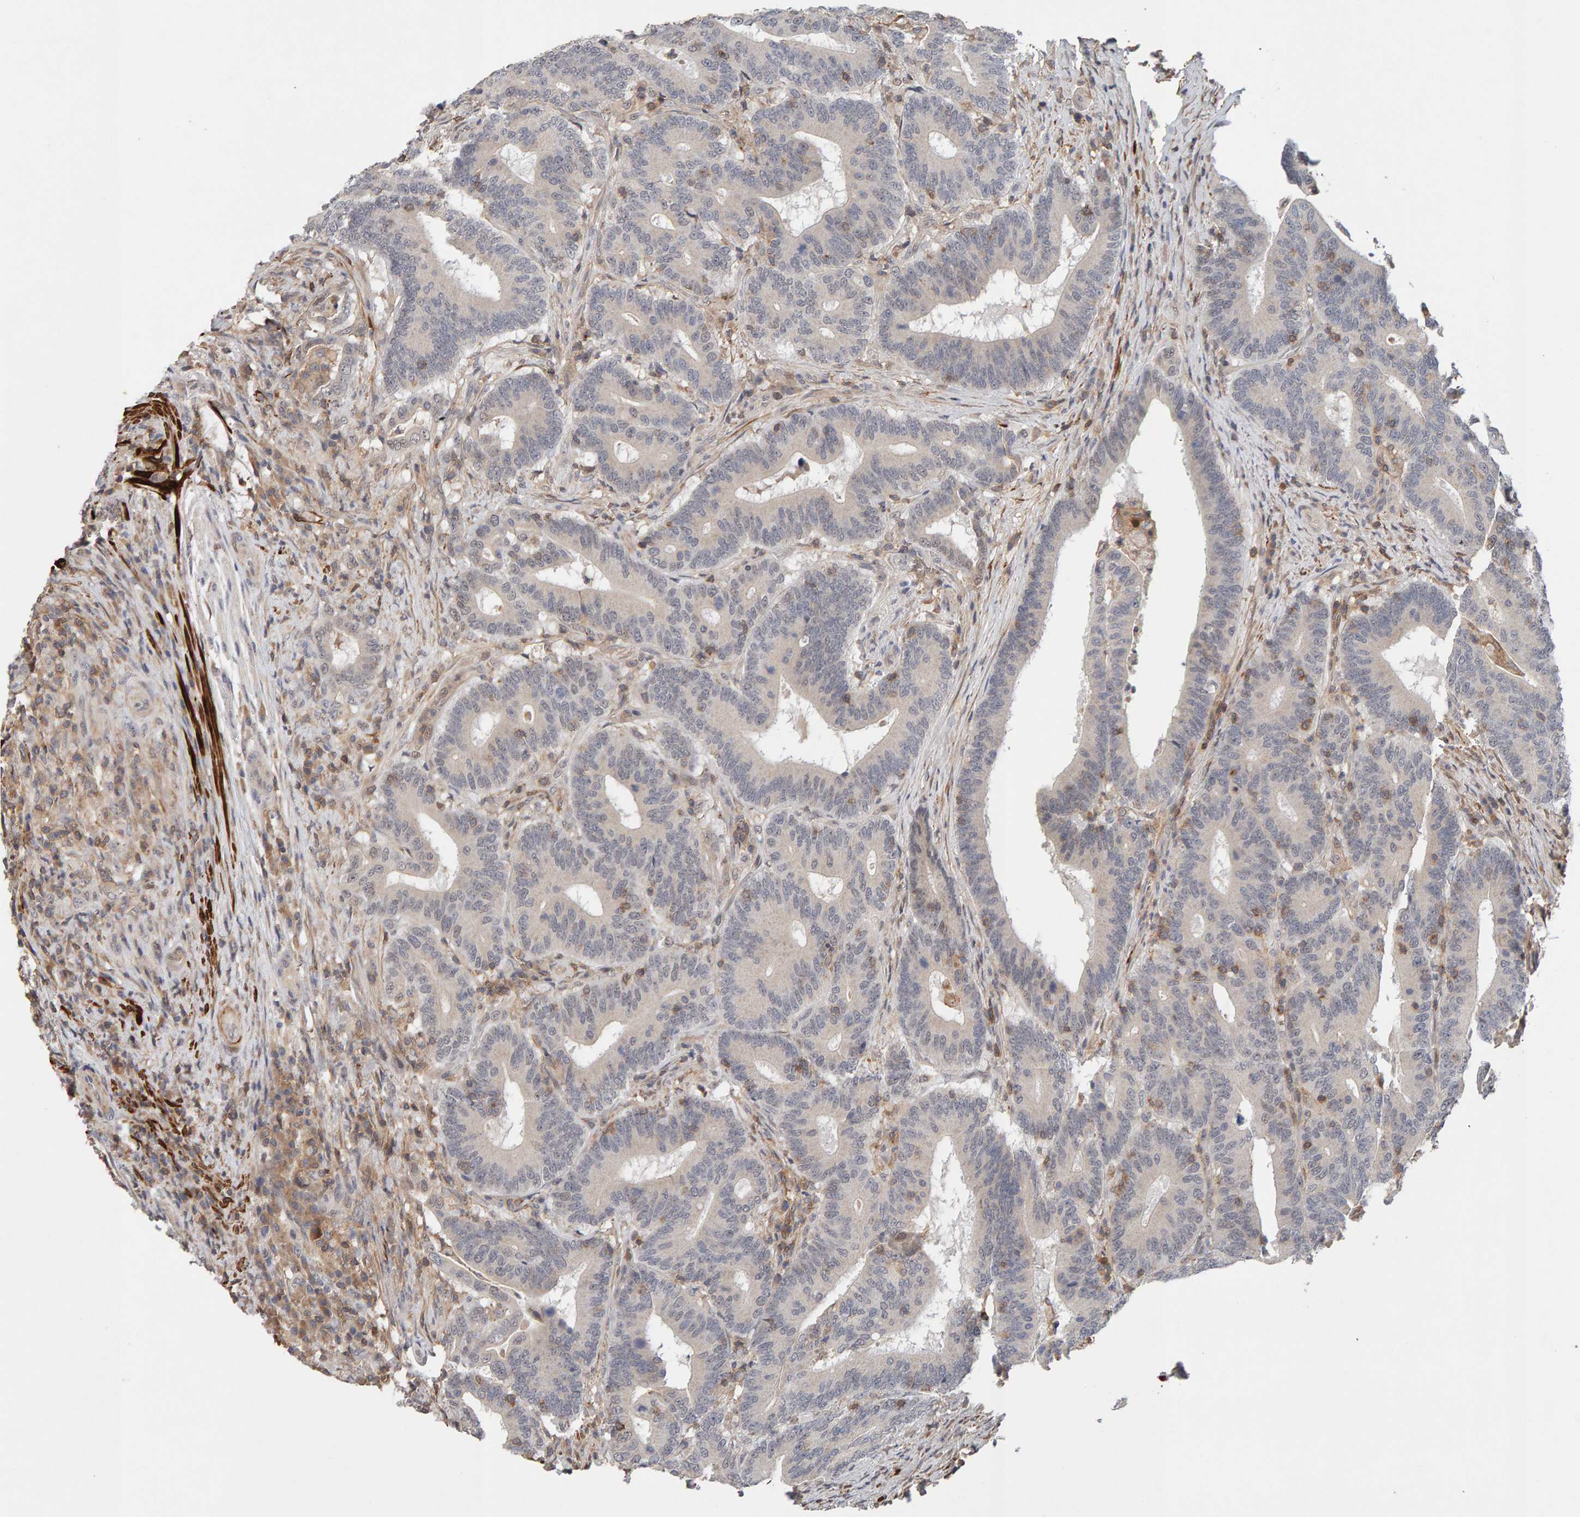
{"staining": {"intensity": "weak", "quantity": "25%-75%", "location": "cytoplasmic/membranous"}, "tissue": "colorectal cancer", "cell_type": "Tumor cells", "image_type": "cancer", "snomed": [{"axis": "morphology", "description": "Adenocarcinoma, NOS"}, {"axis": "topography", "description": "Colon"}], "caption": "High-power microscopy captured an IHC photomicrograph of colorectal cancer, revealing weak cytoplasmic/membranous staining in approximately 25%-75% of tumor cells.", "gene": "NUDCD1", "patient": {"sex": "female", "age": 66}}